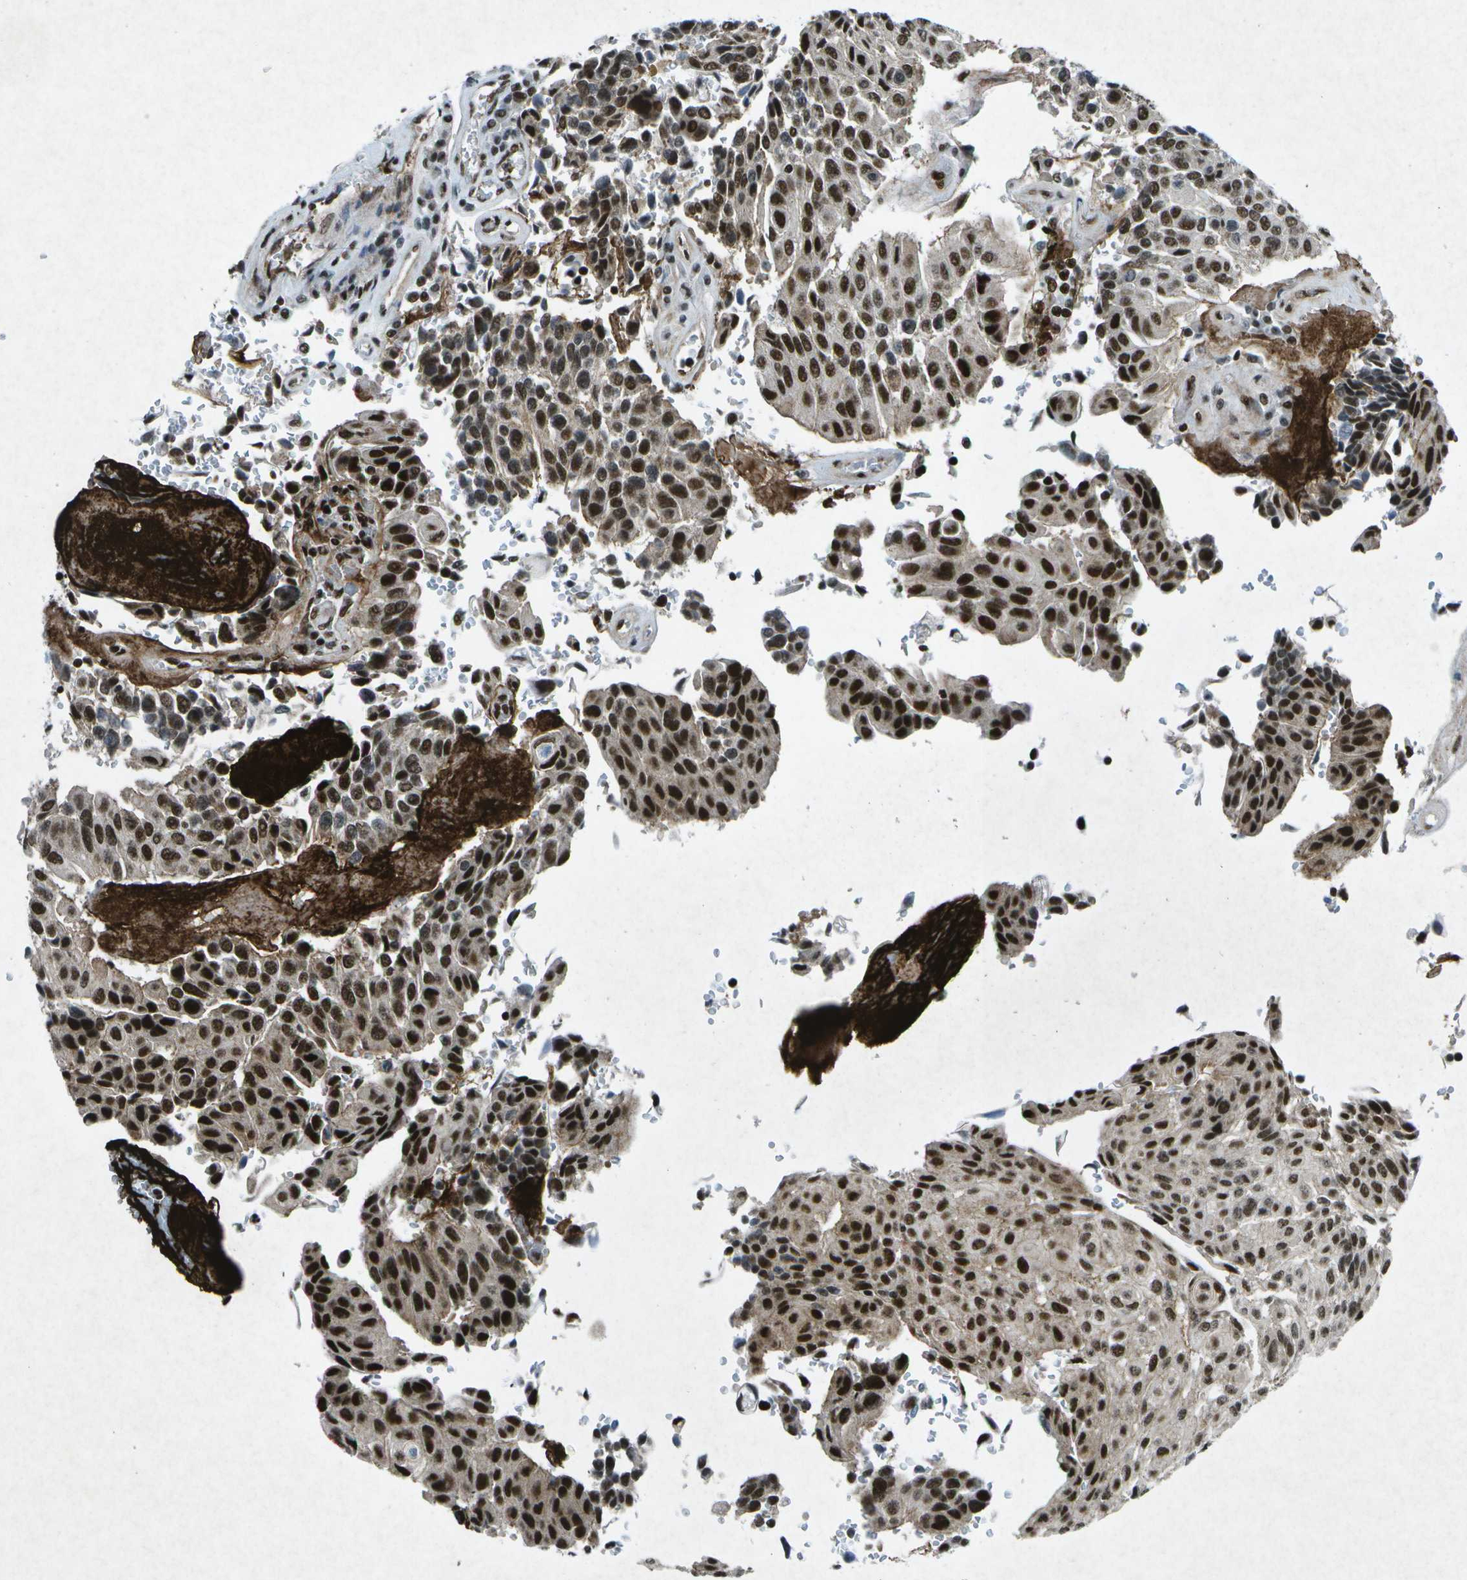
{"staining": {"intensity": "strong", "quantity": ">75%", "location": "nuclear"}, "tissue": "urothelial cancer", "cell_type": "Tumor cells", "image_type": "cancer", "snomed": [{"axis": "morphology", "description": "Urothelial carcinoma, High grade"}, {"axis": "topography", "description": "Urinary bladder"}], "caption": "A micrograph of human urothelial cancer stained for a protein shows strong nuclear brown staining in tumor cells.", "gene": "MTA2", "patient": {"sex": "male", "age": 66}}